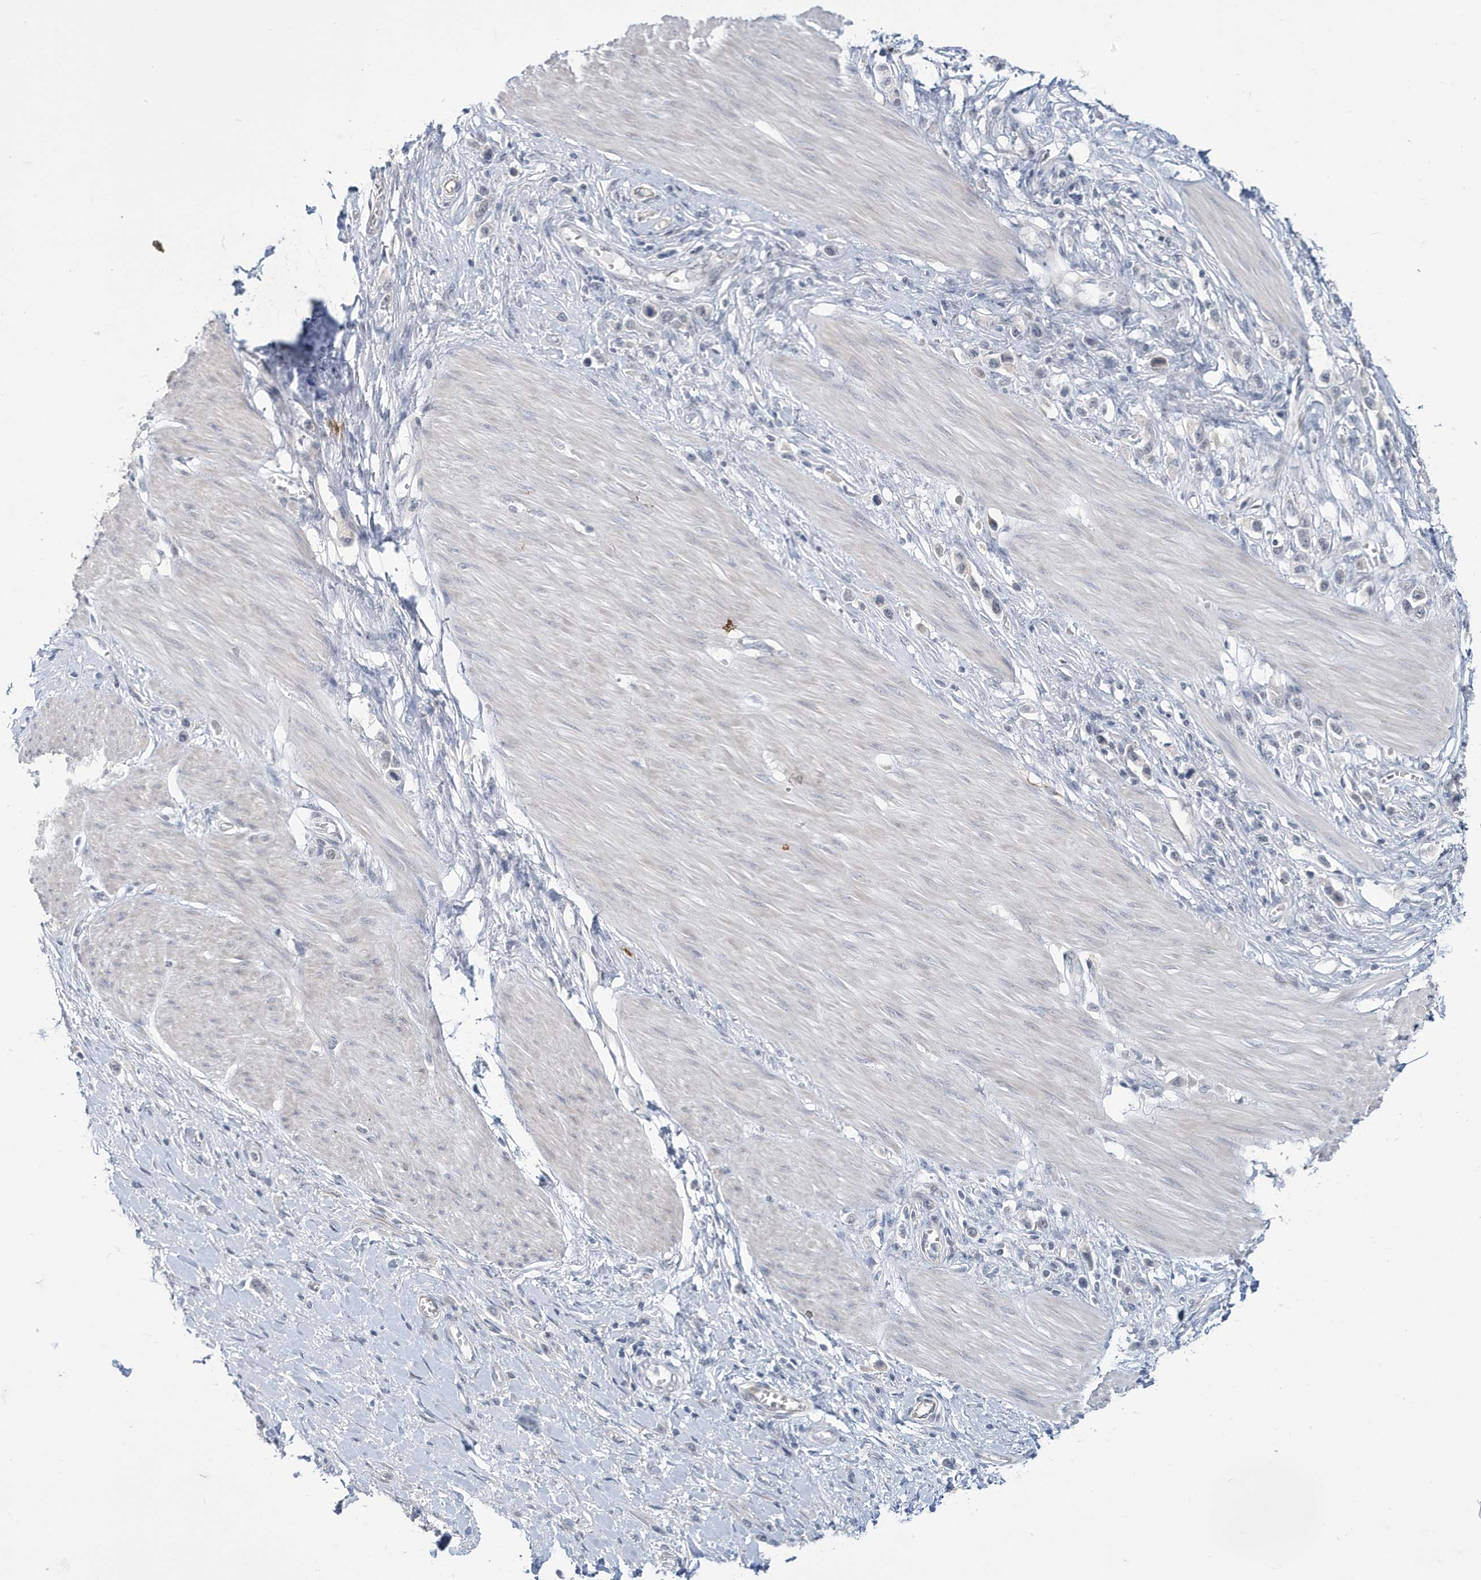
{"staining": {"intensity": "negative", "quantity": "none", "location": "none"}, "tissue": "stomach cancer", "cell_type": "Tumor cells", "image_type": "cancer", "snomed": [{"axis": "morphology", "description": "Adenocarcinoma, NOS"}, {"axis": "topography", "description": "Stomach"}], "caption": "High magnification brightfield microscopy of stomach cancer (adenocarcinoma) stained with DAB (brown) and counterstained with hematoxylin (blue): tumor cells show no significant positivity.", "gene": "ZNF654", "patient": {"sex": "female", "age": 65}}